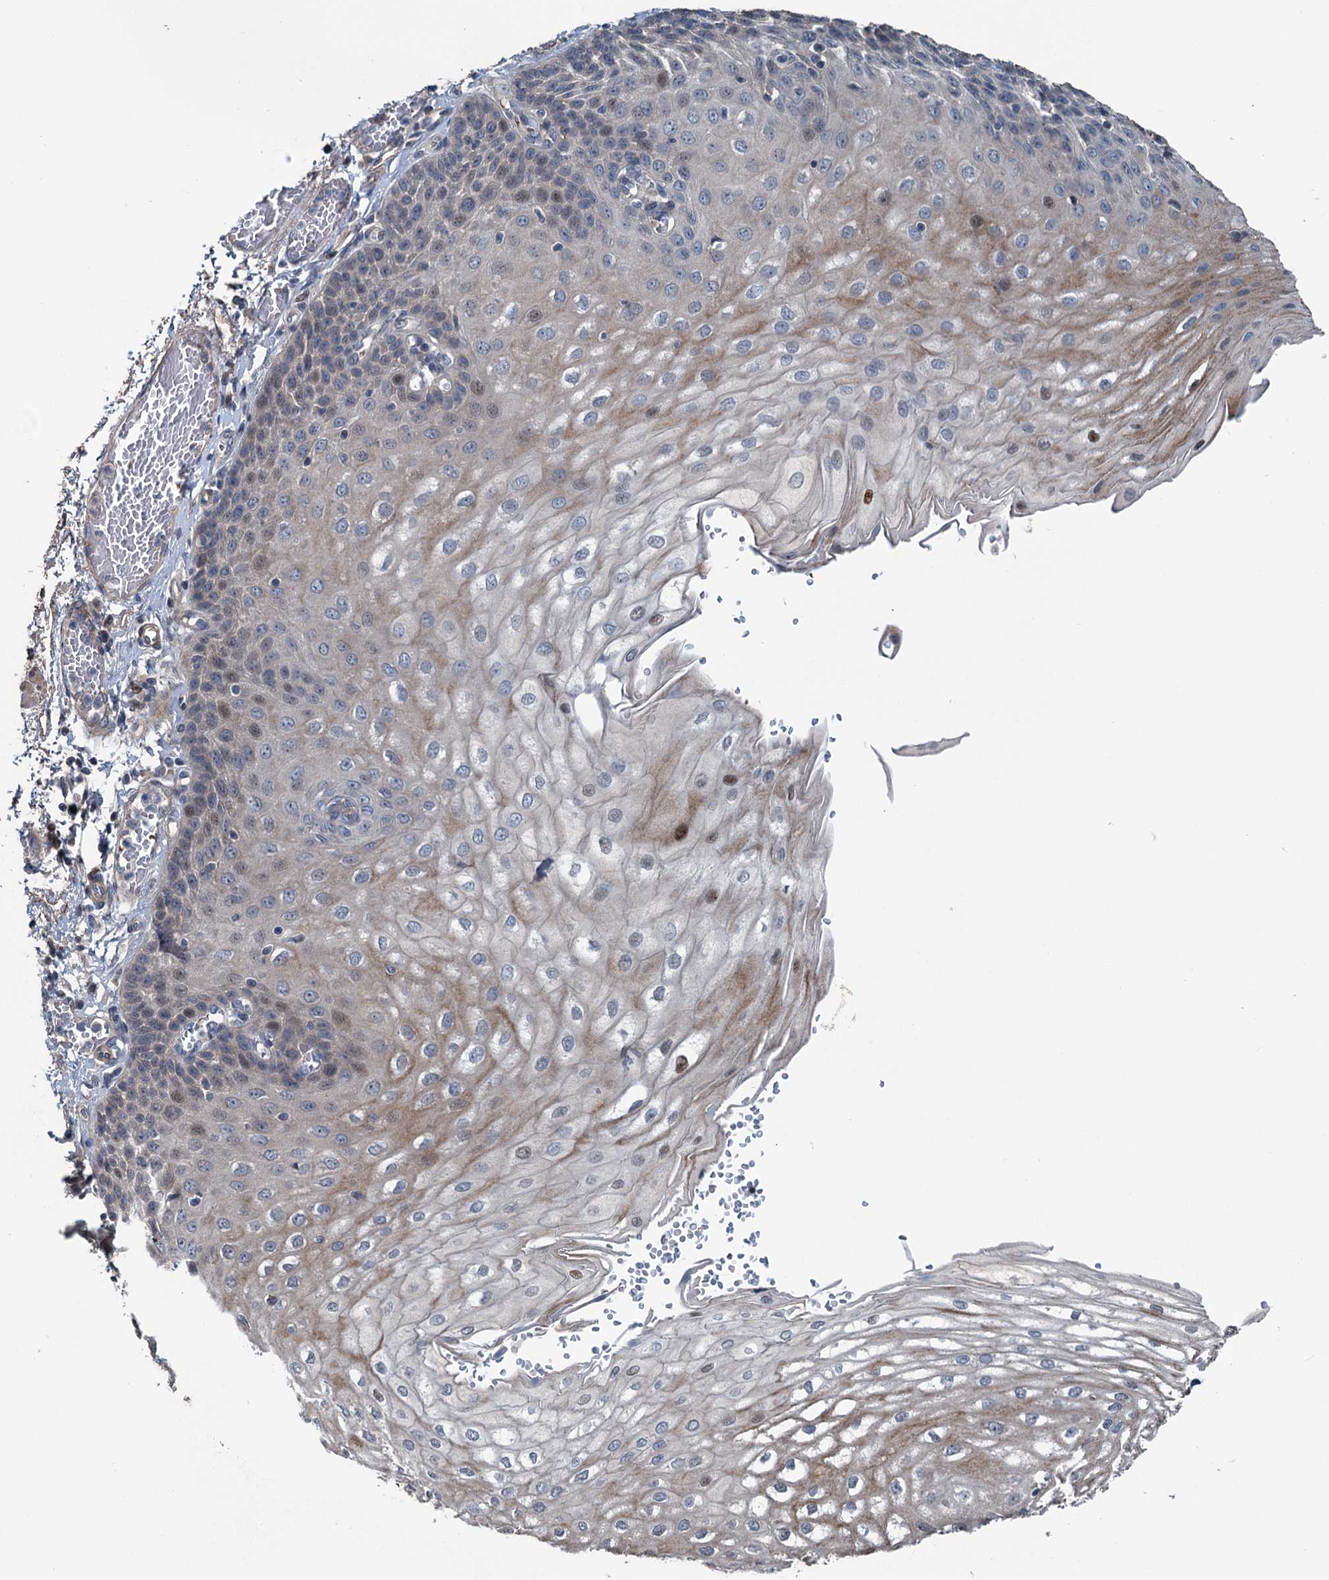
{"staining": {"intensity": "weak", "quantity": "25%-75%", "location": "cytoplasmic/membranous"}, "tissue": "esophagus", "cell_type": "Squamous epithelial cells", "image_type": "normal", "snomed": [{"axis": "morphology", "description": "Normal tissue, NOS"}, {"axis": "topography", "description": "Esophagus"}], "caption": "Weak cytoplasmic/membranous staining for a protein is seen in about 25%-75% of squamous epithelial cells of benign esophagus using immunohistochemistry.", "gene": "TEDC1", "patient": {"sex": "male", "age": 81}}